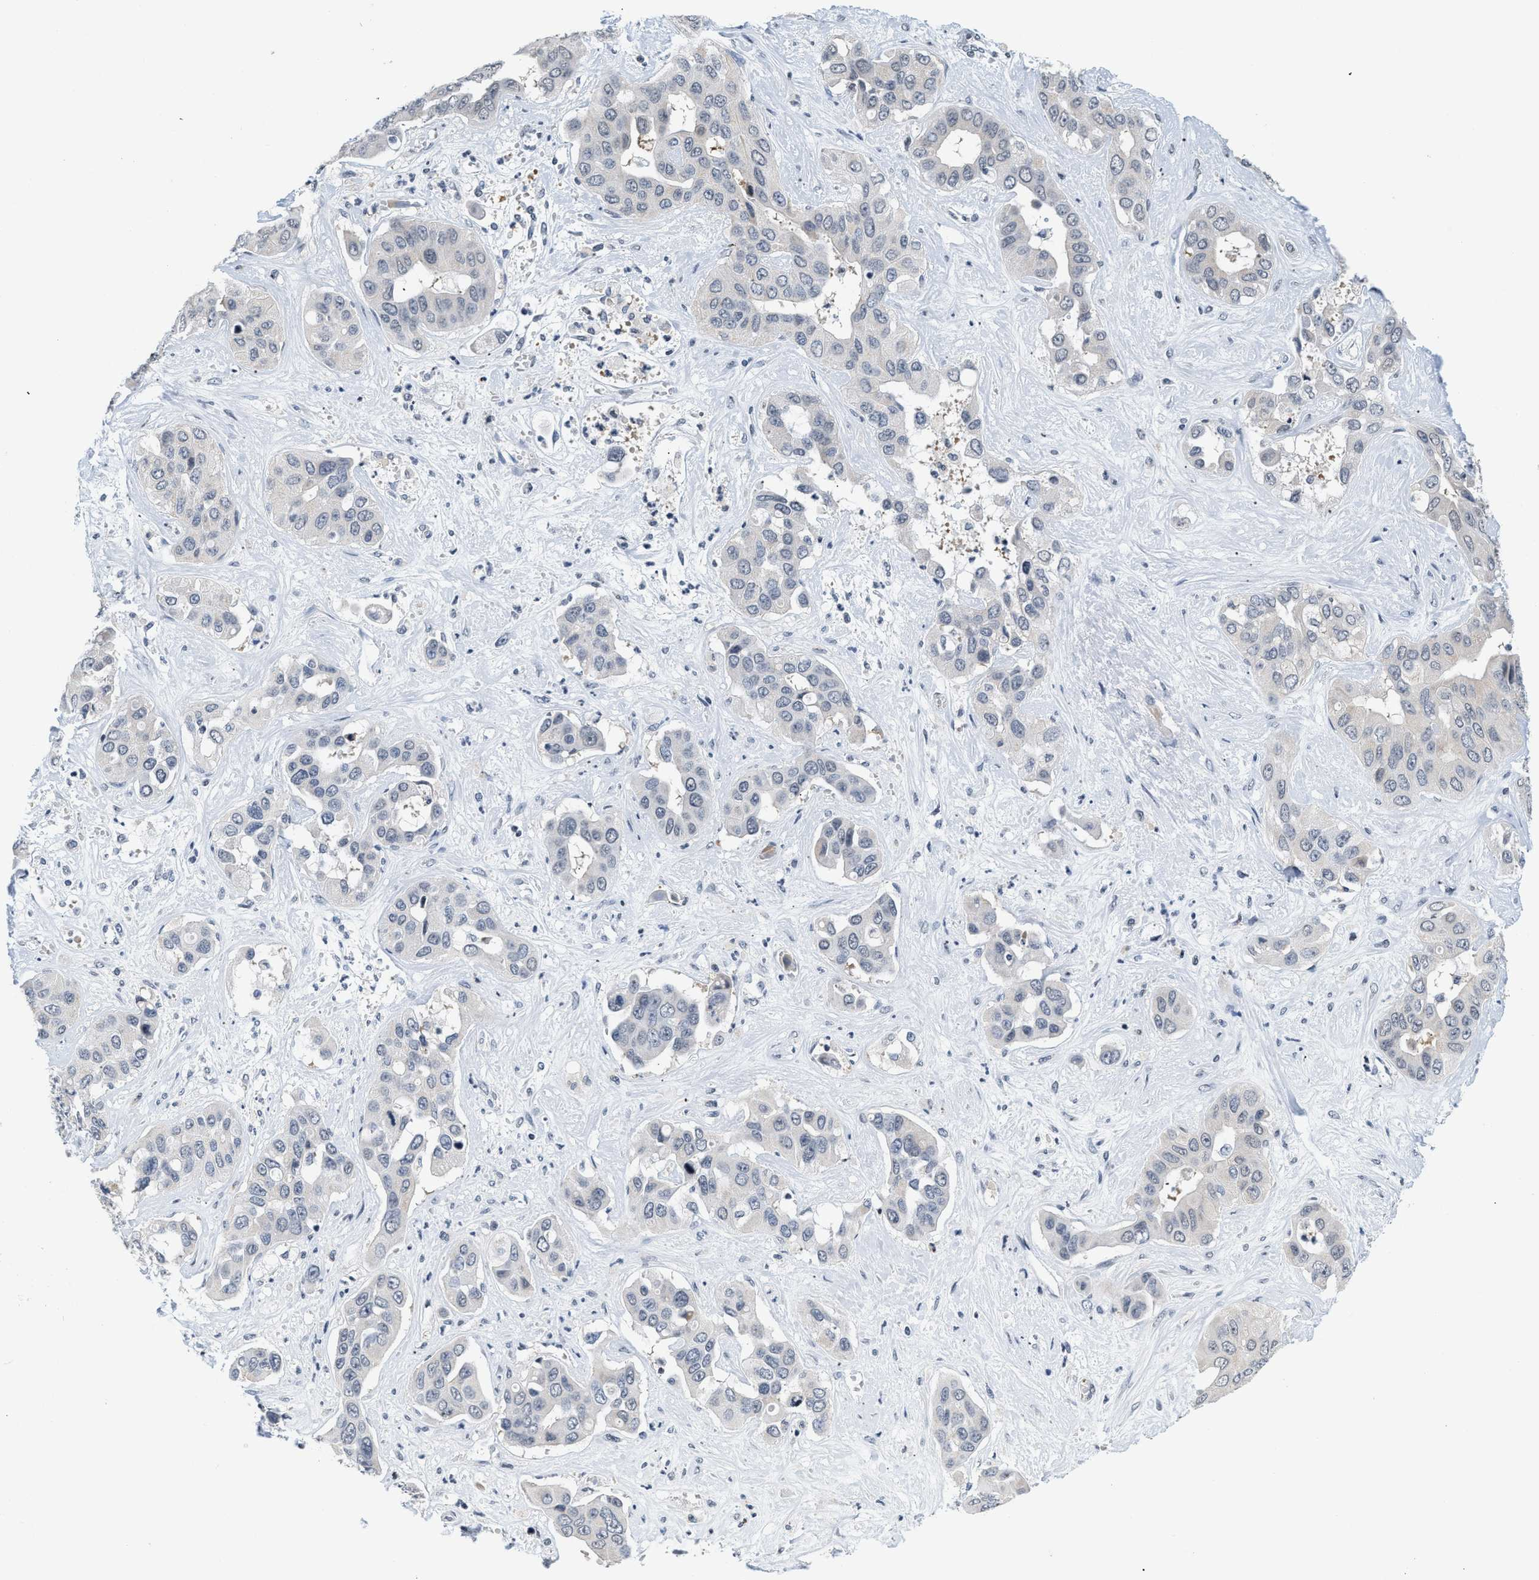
{"staining": {"intensity": "negative", "quantity": "none", "location": "none"}, "tissue": "liver cancer", "cell_type": "Tumor cells", "image_type": "cancer", "snomed": [{"axis": "morphology", "description": "Cholangiocarcinoma"}, {"axis": "topography", "description": "Liver"}], "caption": "Liver cancer (cholangiocarcinoma) was stained to show a protein in brown. There is no significant expression in tumor cells.", "gene": "RAF1", "patient": {"sex": "female", "age": 52}}